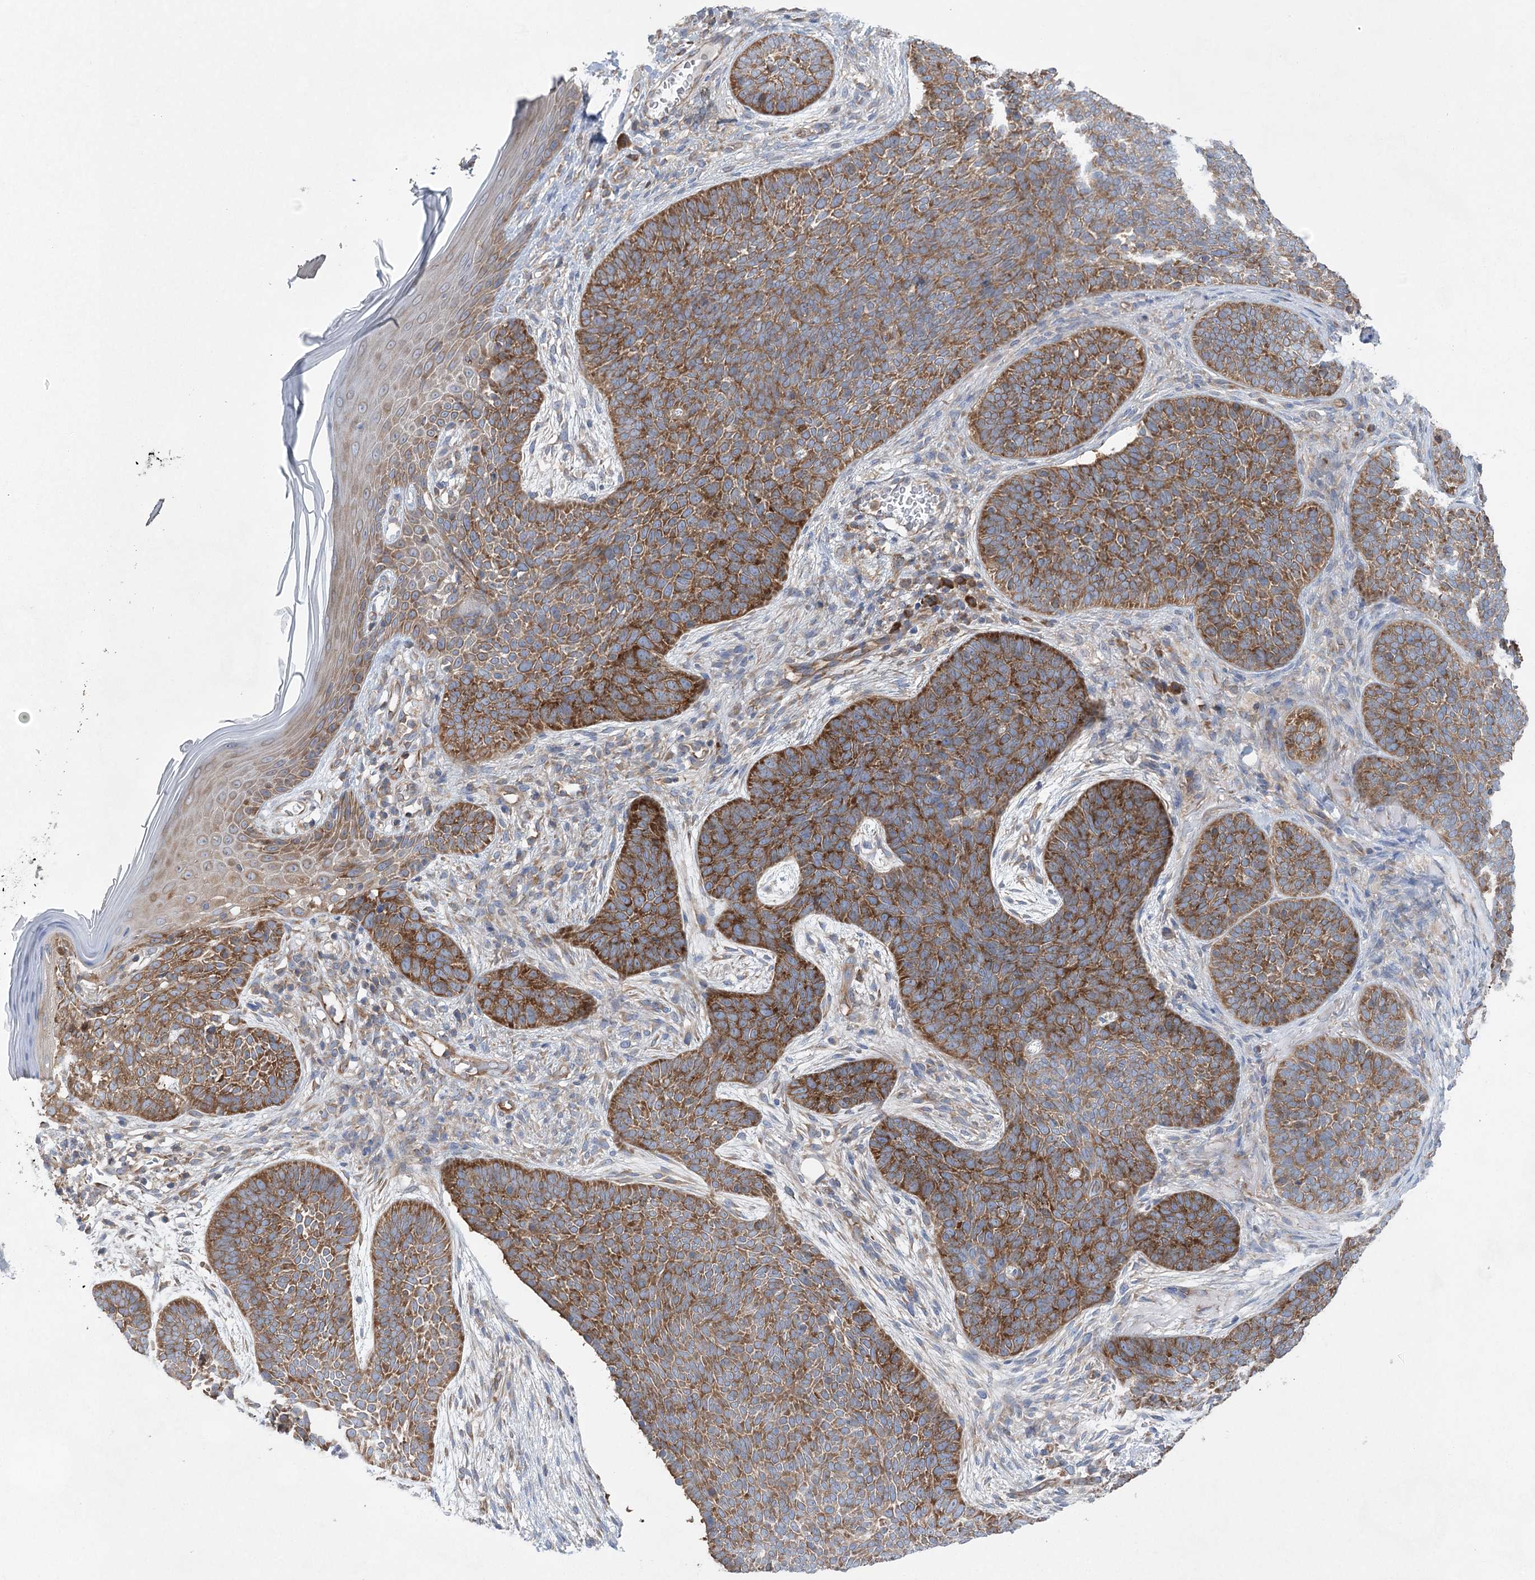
{"staining": {"intensity": "strong", "quantity": ">75%", "location": "cytoplasmic/membranous"}, "tissue": "skin cancer", "cell_type": "Tumor cells", "image_type": "cancer", "snomed": [{"axis": "morphology", "description": "Basal cell carcinoma"}, {"axis": "topography", "description": "Skin"}], "caption": "Tumor cells exhibit high levels of strong cytoplasmic/membranous expression in approximately >75% of cells in human skin cancer (basal cell carcinoma). (IHC, brightfield microscopy, high magnification).", "gene": "EIF3A", "patient": {"sex": "male", "age": 85}}